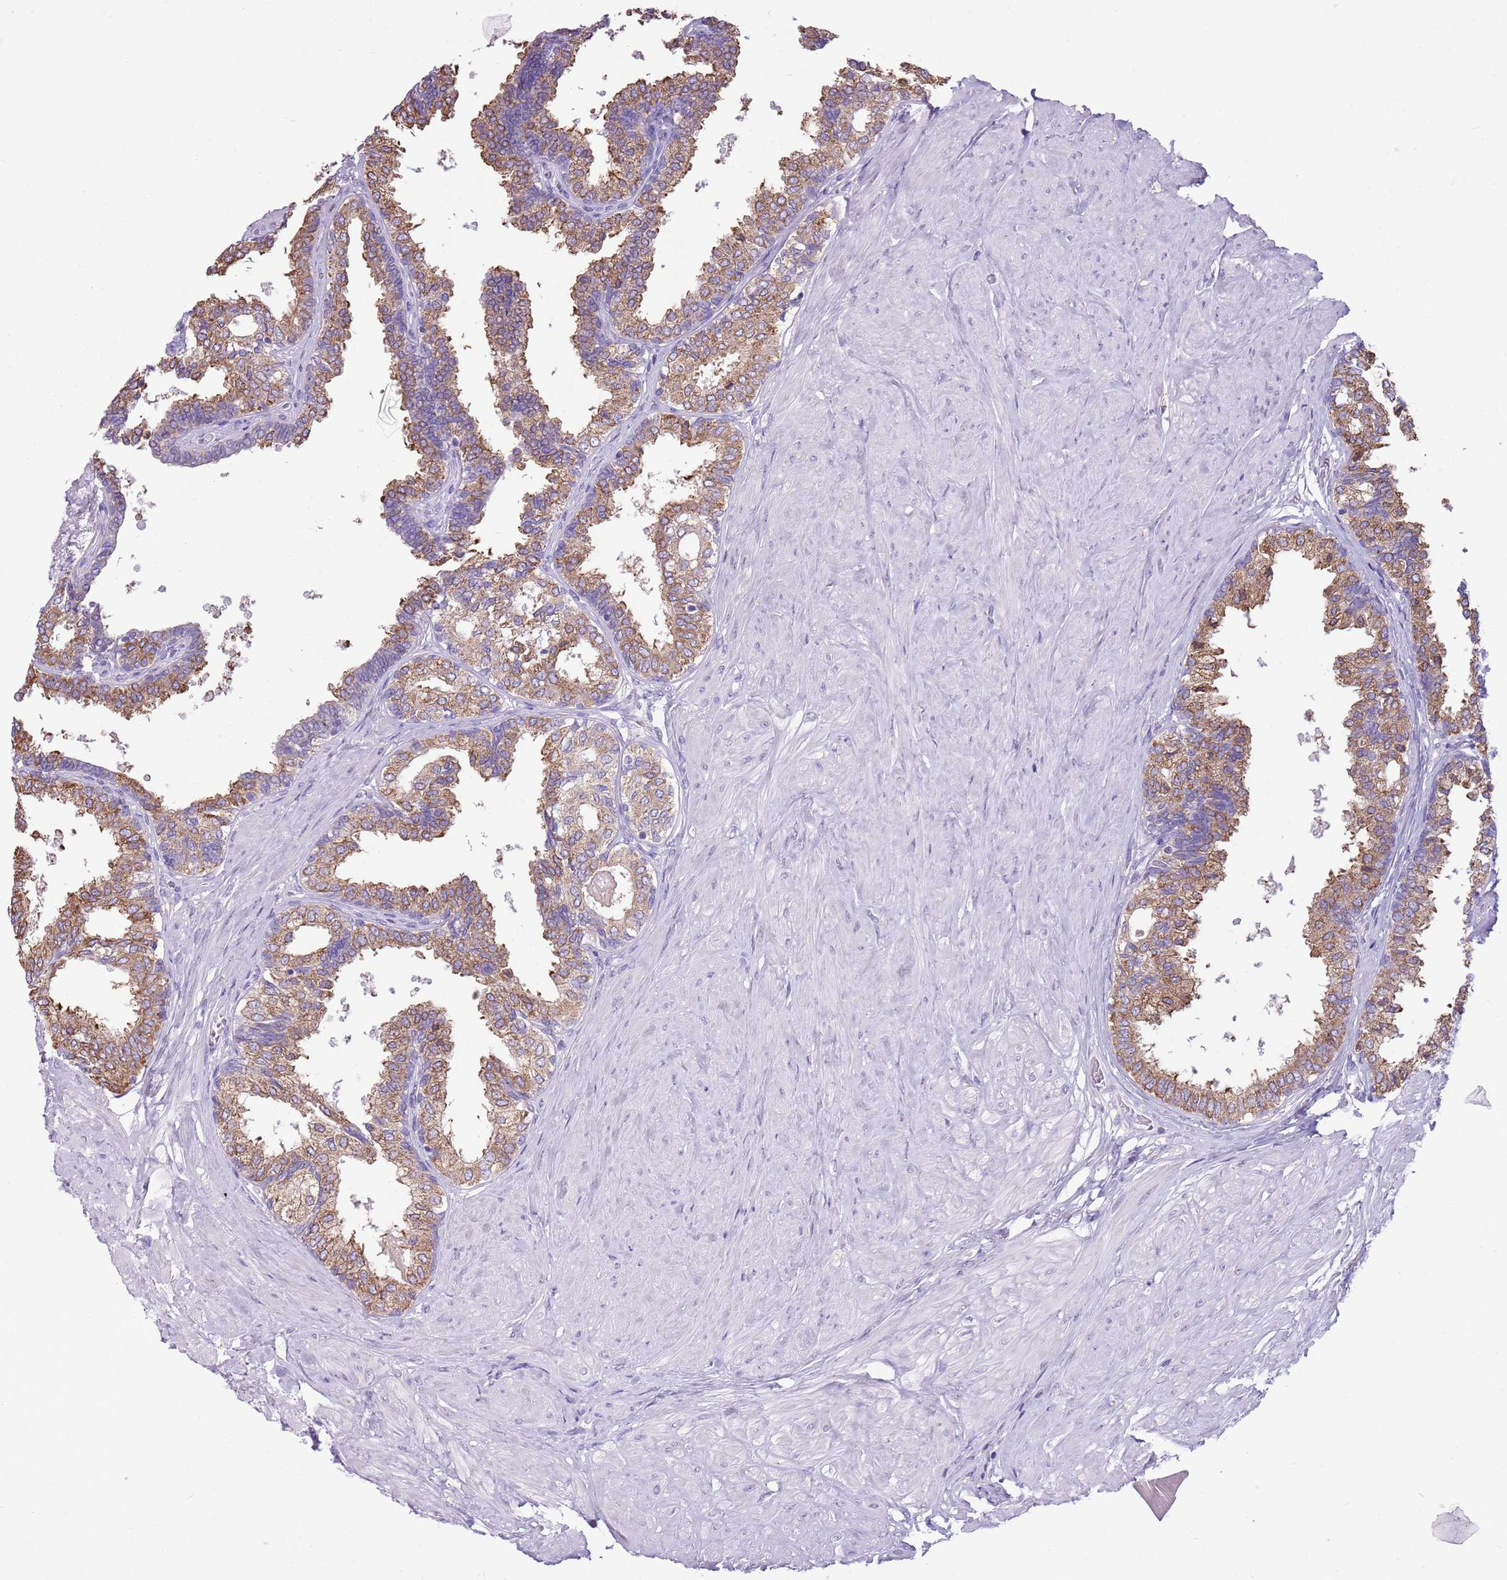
{"staining": {"intensity": "moderate", "quantity": "25%-75%", "location": "cytoplasmic/membranous"}, "tissue": "prostate", "cell_type": "Glandular cells", "image_type": "normal", "snomed": [{"axis": "morphology", "description": "Normal tissue, NOS"}, {"axis": "topography", "description": "Prostate"}], "caption": "Immunohistochemical staining of benign human prostate exhibits moderate cytoplasmic/membranous protein positivity in about 25%-75% of glandular cells. (DAB = brown stain, brightfield microscopy at high magnification).", "gene": "KCTD19", "patient": {"sex": "male", "age": 48}}